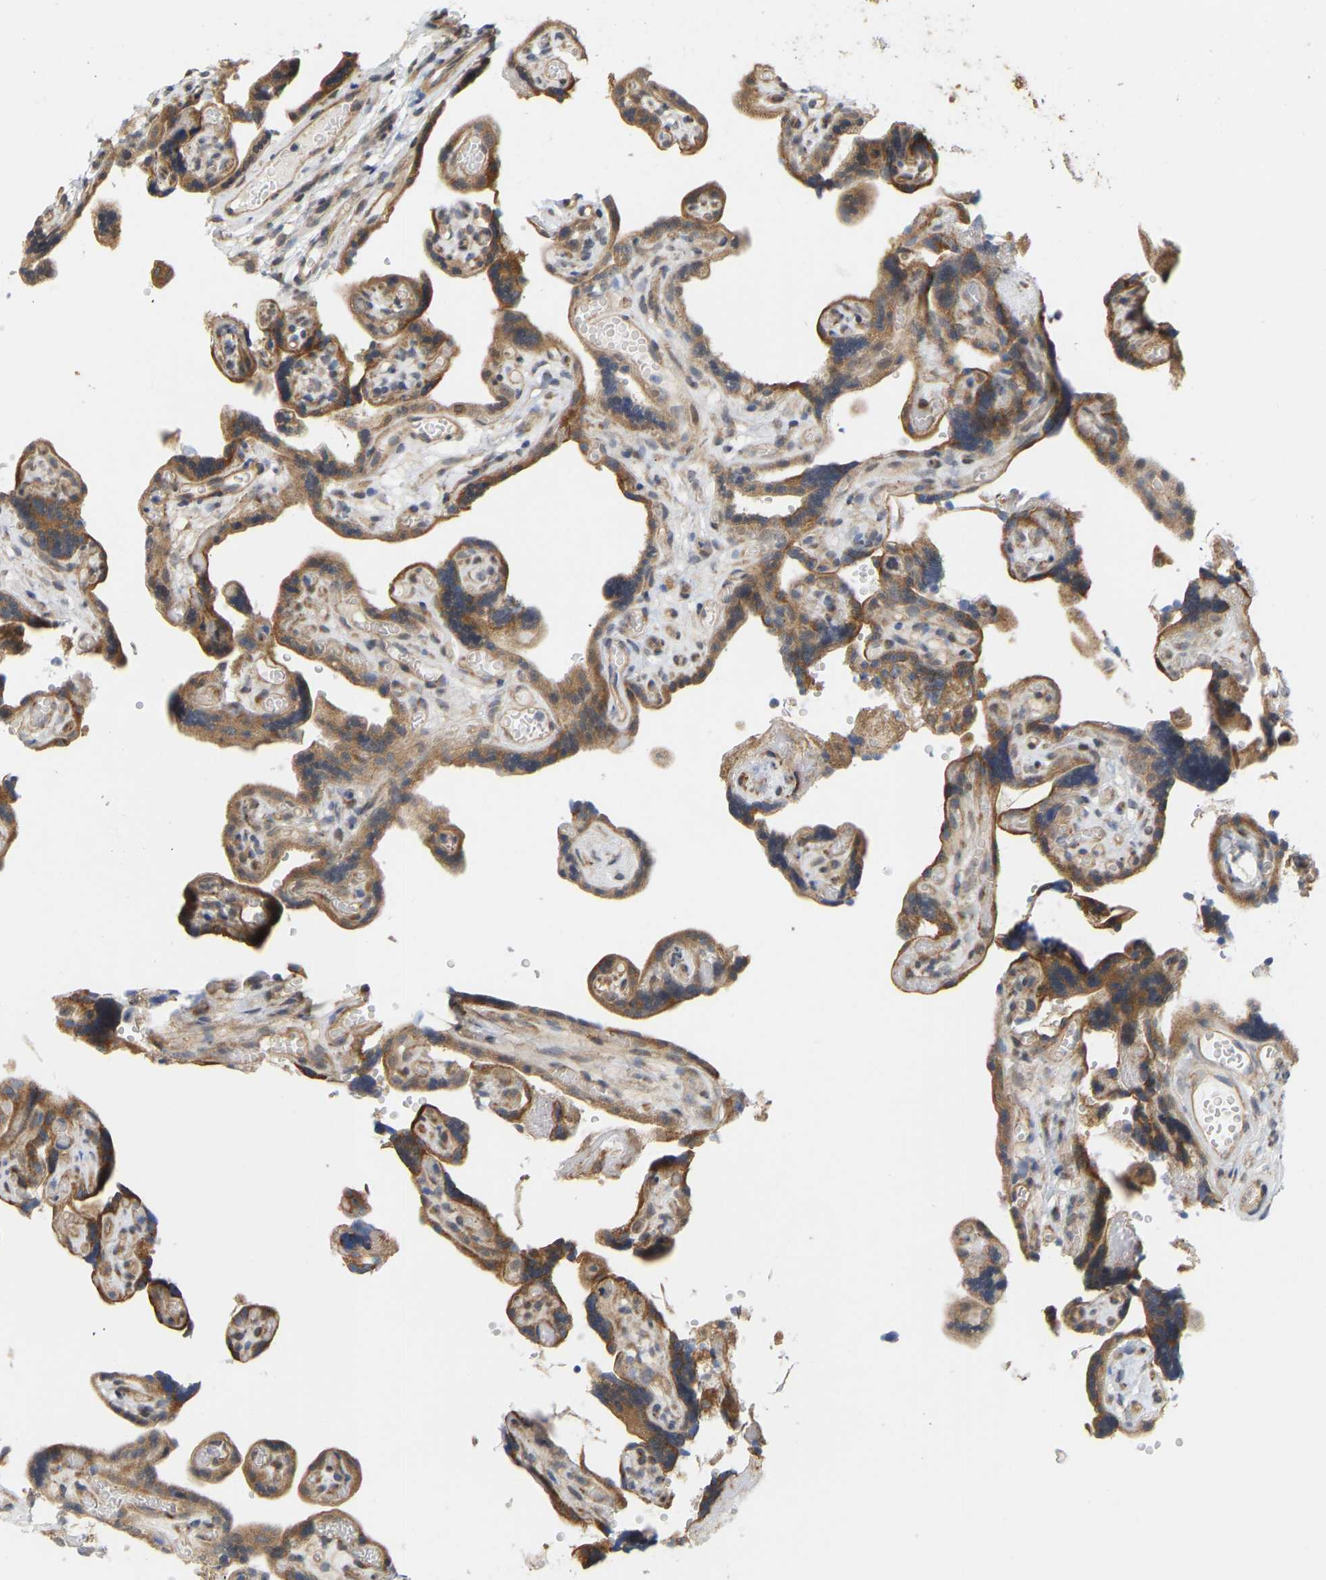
{"staining": {"intensity": "moderate", "quantity": ">75%", "location": "cytoplasmic/membranous"}, "tissue": "placenta", "cell_type": "Decidual cells", "image_type": "normal", "snomed": [{"axis": "morphology", "description": "Normal tissue, NOS"}, {"axis": "topography", "description": "Placenta"}], "caption": "Immunohistochemical staining of benign human placenta reveals moderate cytoplasmic/membranous protein expression in approximately >75% of decidual cells. Using DAB (3,3'-diaminobenzidine) (brown) and hematoxylin (blue) stains, captured at high magnification using brightfield microscopy.", "gene": "BEND3", "patient": {"sex": "female", "age": 30}}